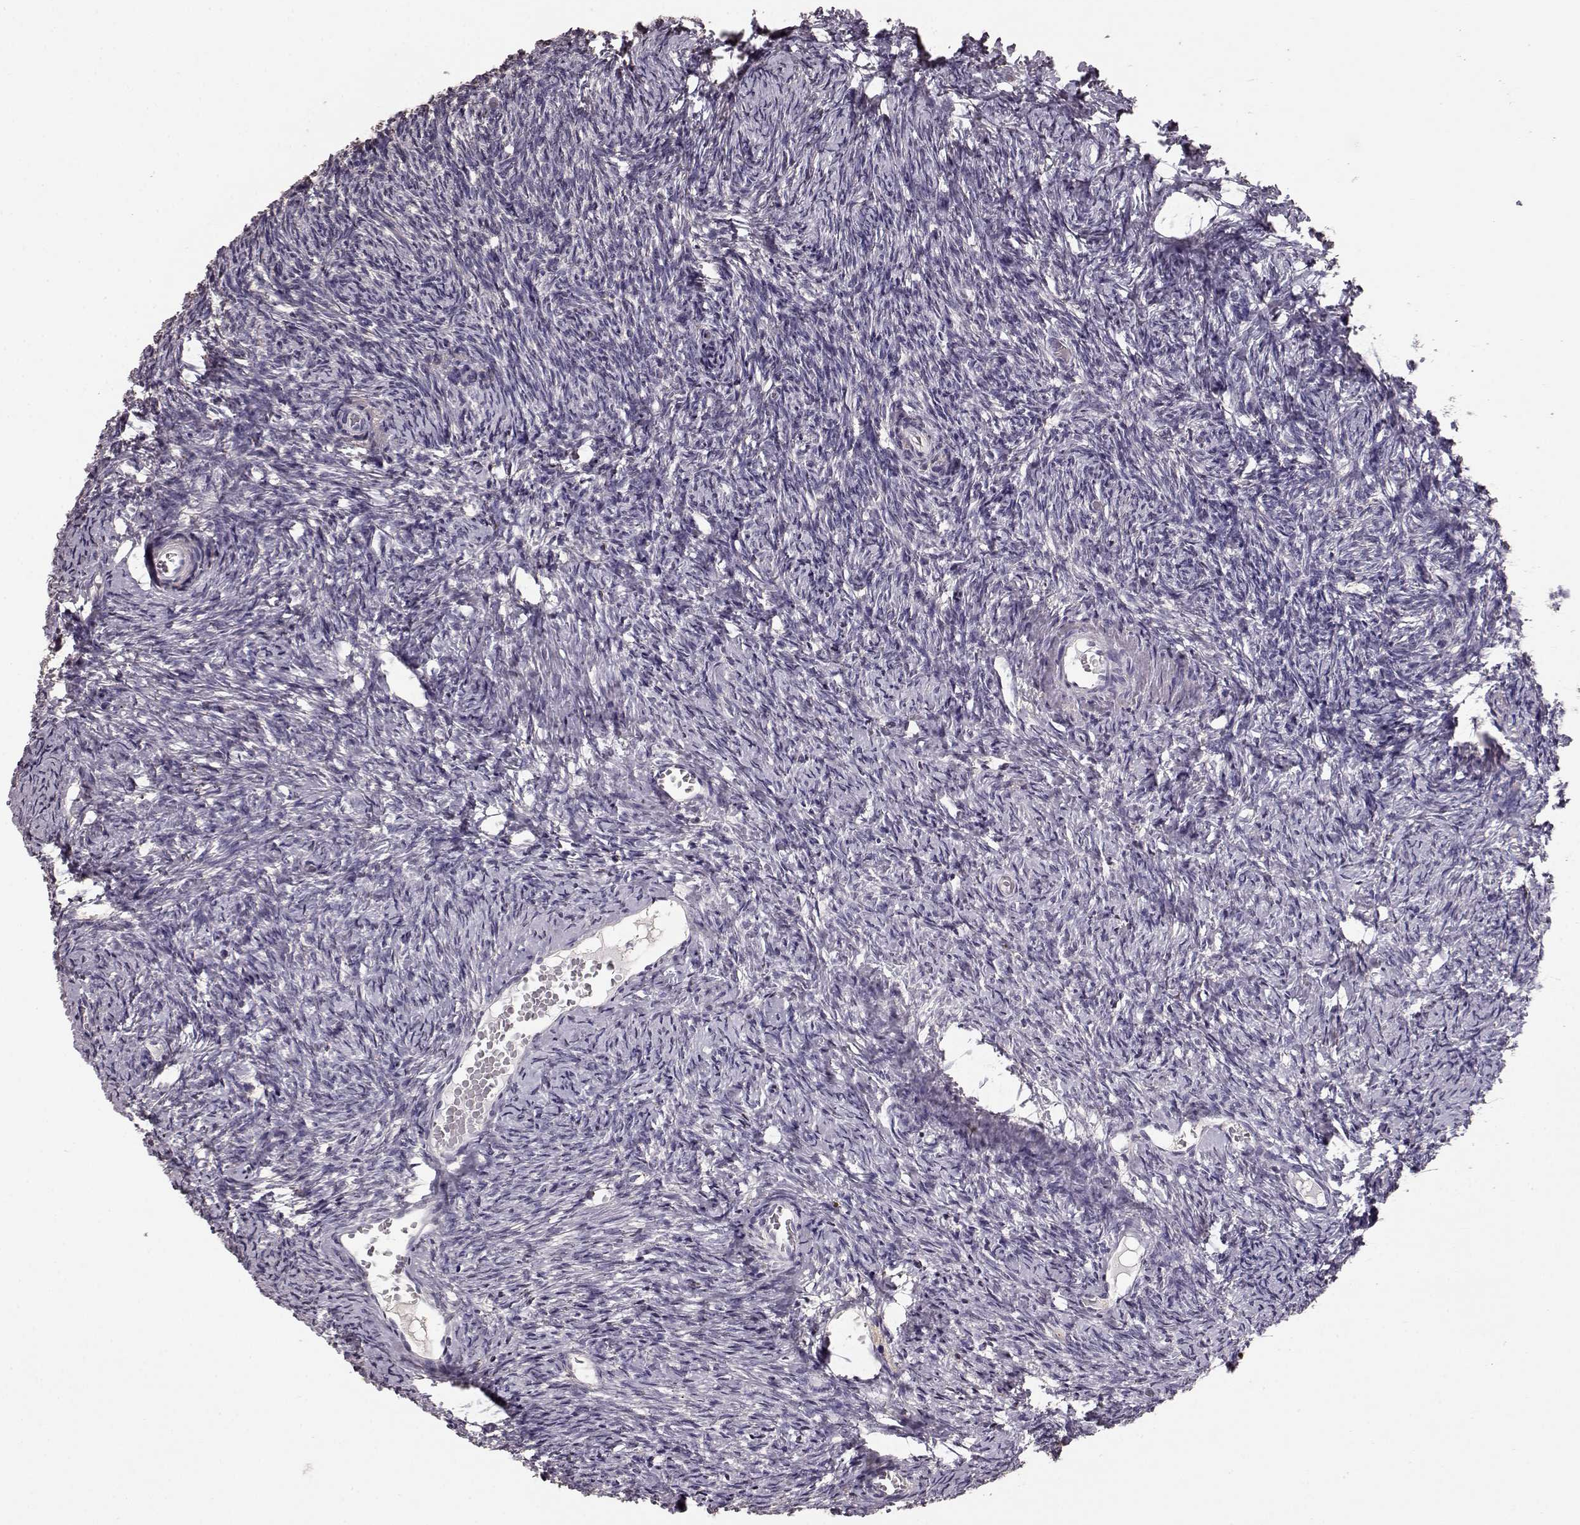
{"staining": {"intensity": "negative", "quantity": "none", "location": "none"}, "tissue": "ovary", "cell_type": "Follicle cells", "image_type": "normal", "snomed": [{"axis": "morphology", "description": "Normal tissue, NOS"}, {"axis": "topography", "description": "Ovary"}], "caption": "DAB (3,3'-diaminobenzidine) immunohistochemical staining of unremarkable human ovary exhibits no significant staining in follicle cells.", "gene": "GABRG3", "patient": {"sex": "female", "age": 39}}